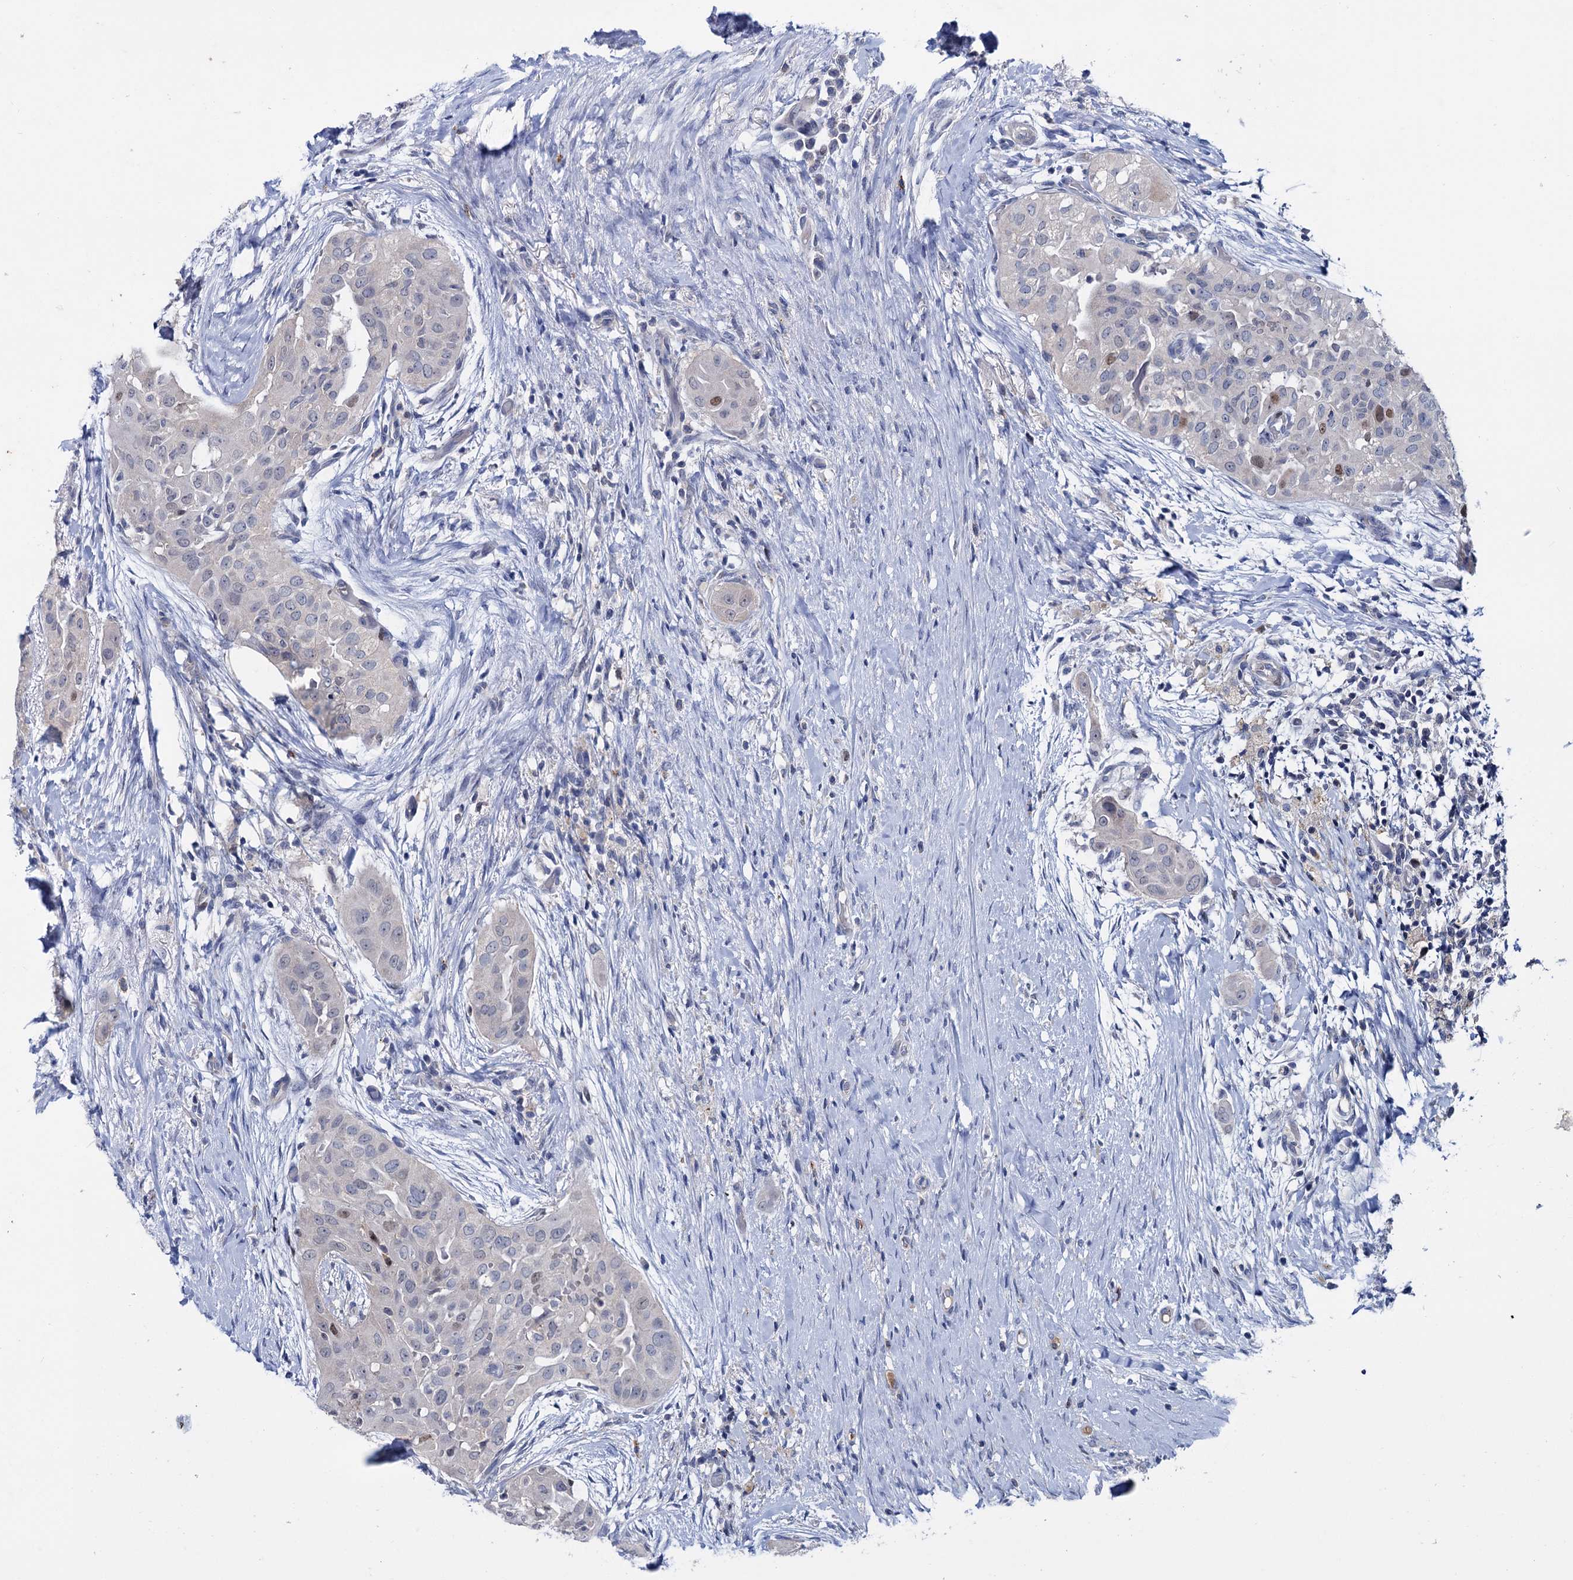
{"staining": {"intensity": "negative", "quantity": "none", "location": "none"}, "tissue": "thyroid cancer", "cell_type": "Tumor cells", "image_type": "cancer", "snomed": [{"axis": "morphology", "description": "Papillary adenocarcinoma, NOS"}, {"axis": "topography", "description": "Thyroid gland"}], "caption": "Tumor cells are negative for protein expression in human thyroid papillary adenocarcinoma.", "gene": "FAM111B", "patient": {"sex": "female", "age": 59}}